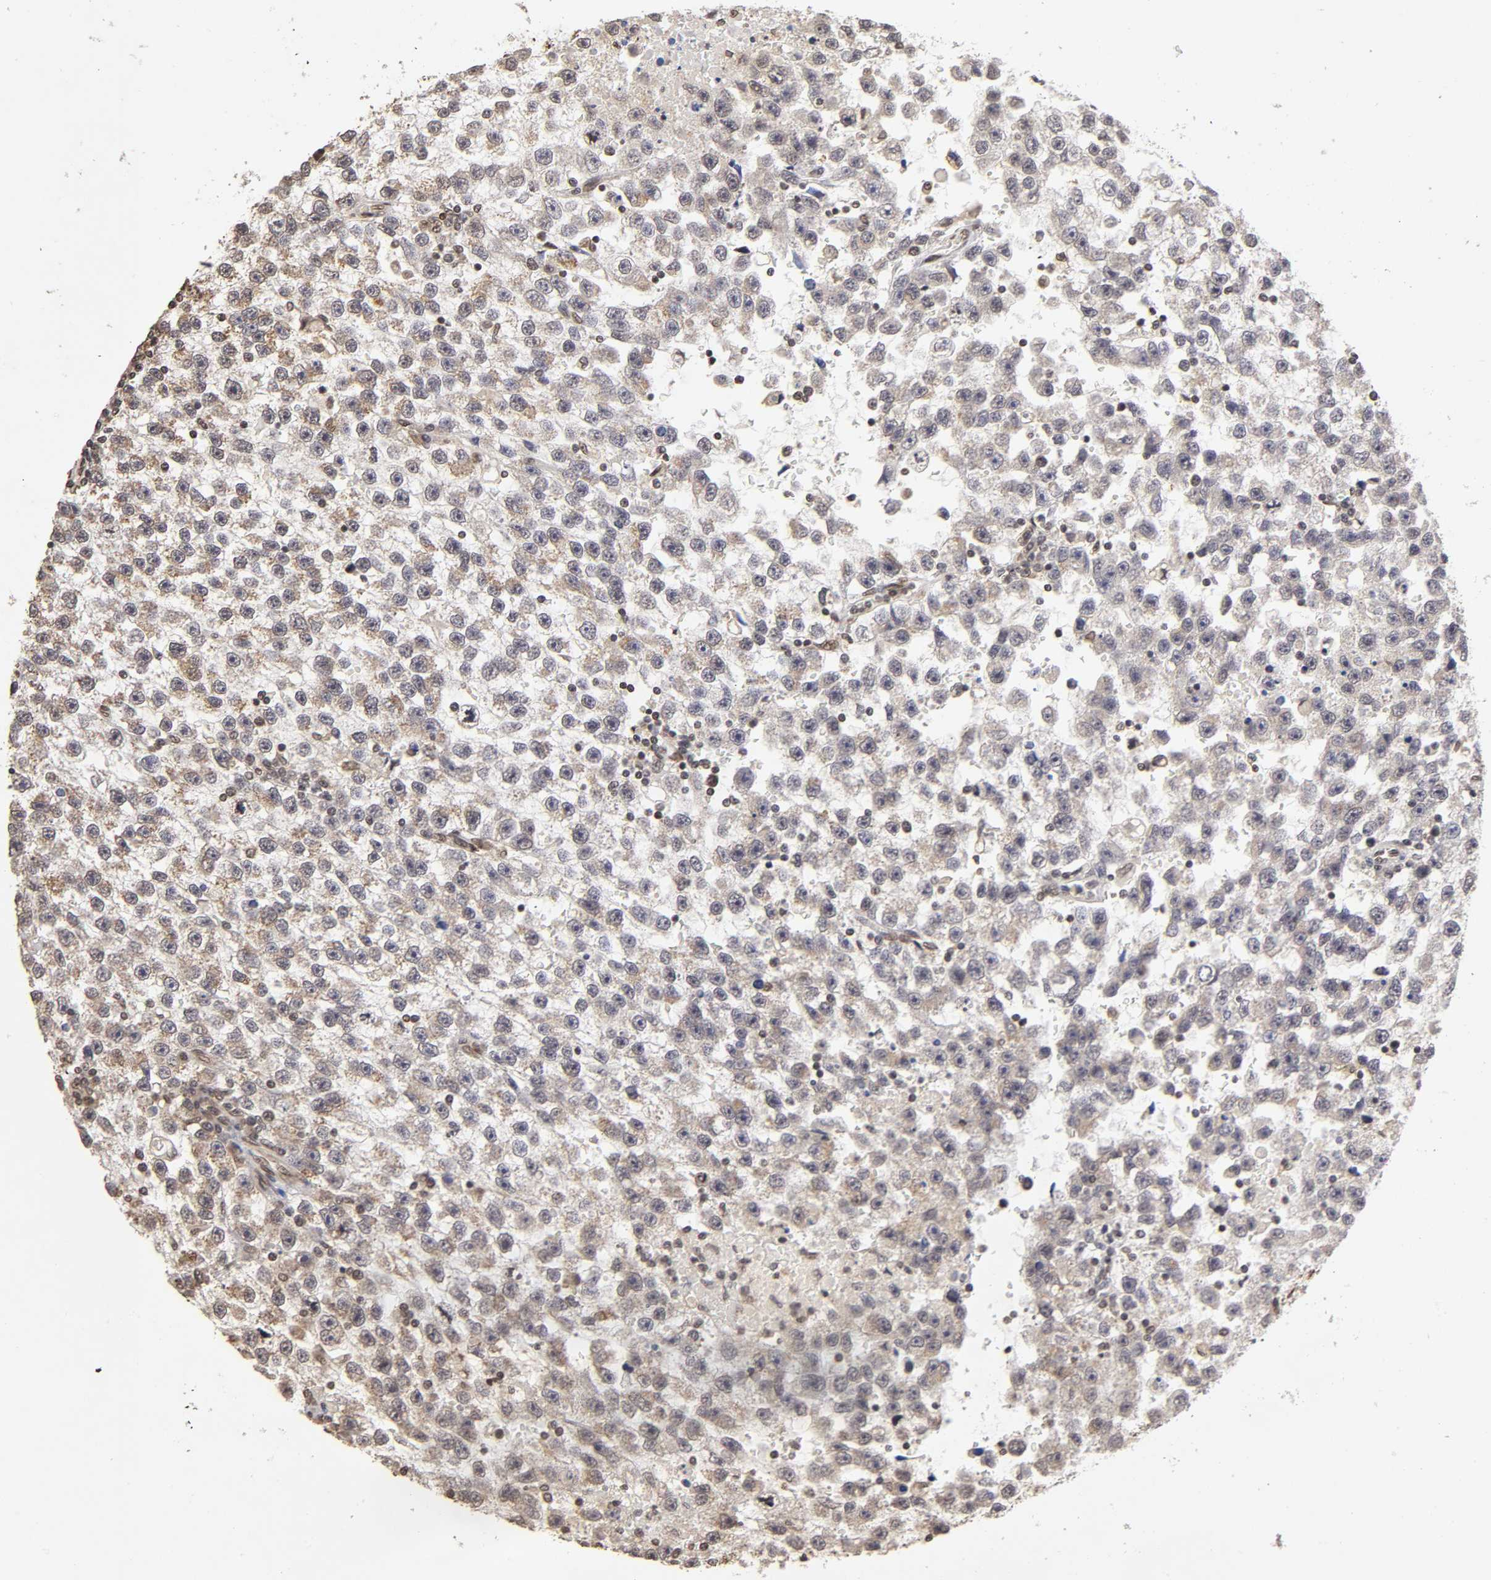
{"staining": {"intensity": "moderate", "quantity": ">75%", "location": "cytoplasmic/membranous"}, "tissue": "testis cancer", "cell_type": "Tumor cells", "image_type": "cancer", "snomed": [{"axis": "morphology", "description": "Seminoma, NOS"}, {"axis": "topography", "description": "Testis"}], "caption": "A histopathology image of testis seminoma stained for a protein displays moderate cytoplasmic/membranous brown staining in tumor cells. (DAB (3,3'-diaminobenzidine) = brown stain, brightfield microscopy at high magnification).", "gene": "MLLT6", "patient": {"sex": "male", "age": 33}}